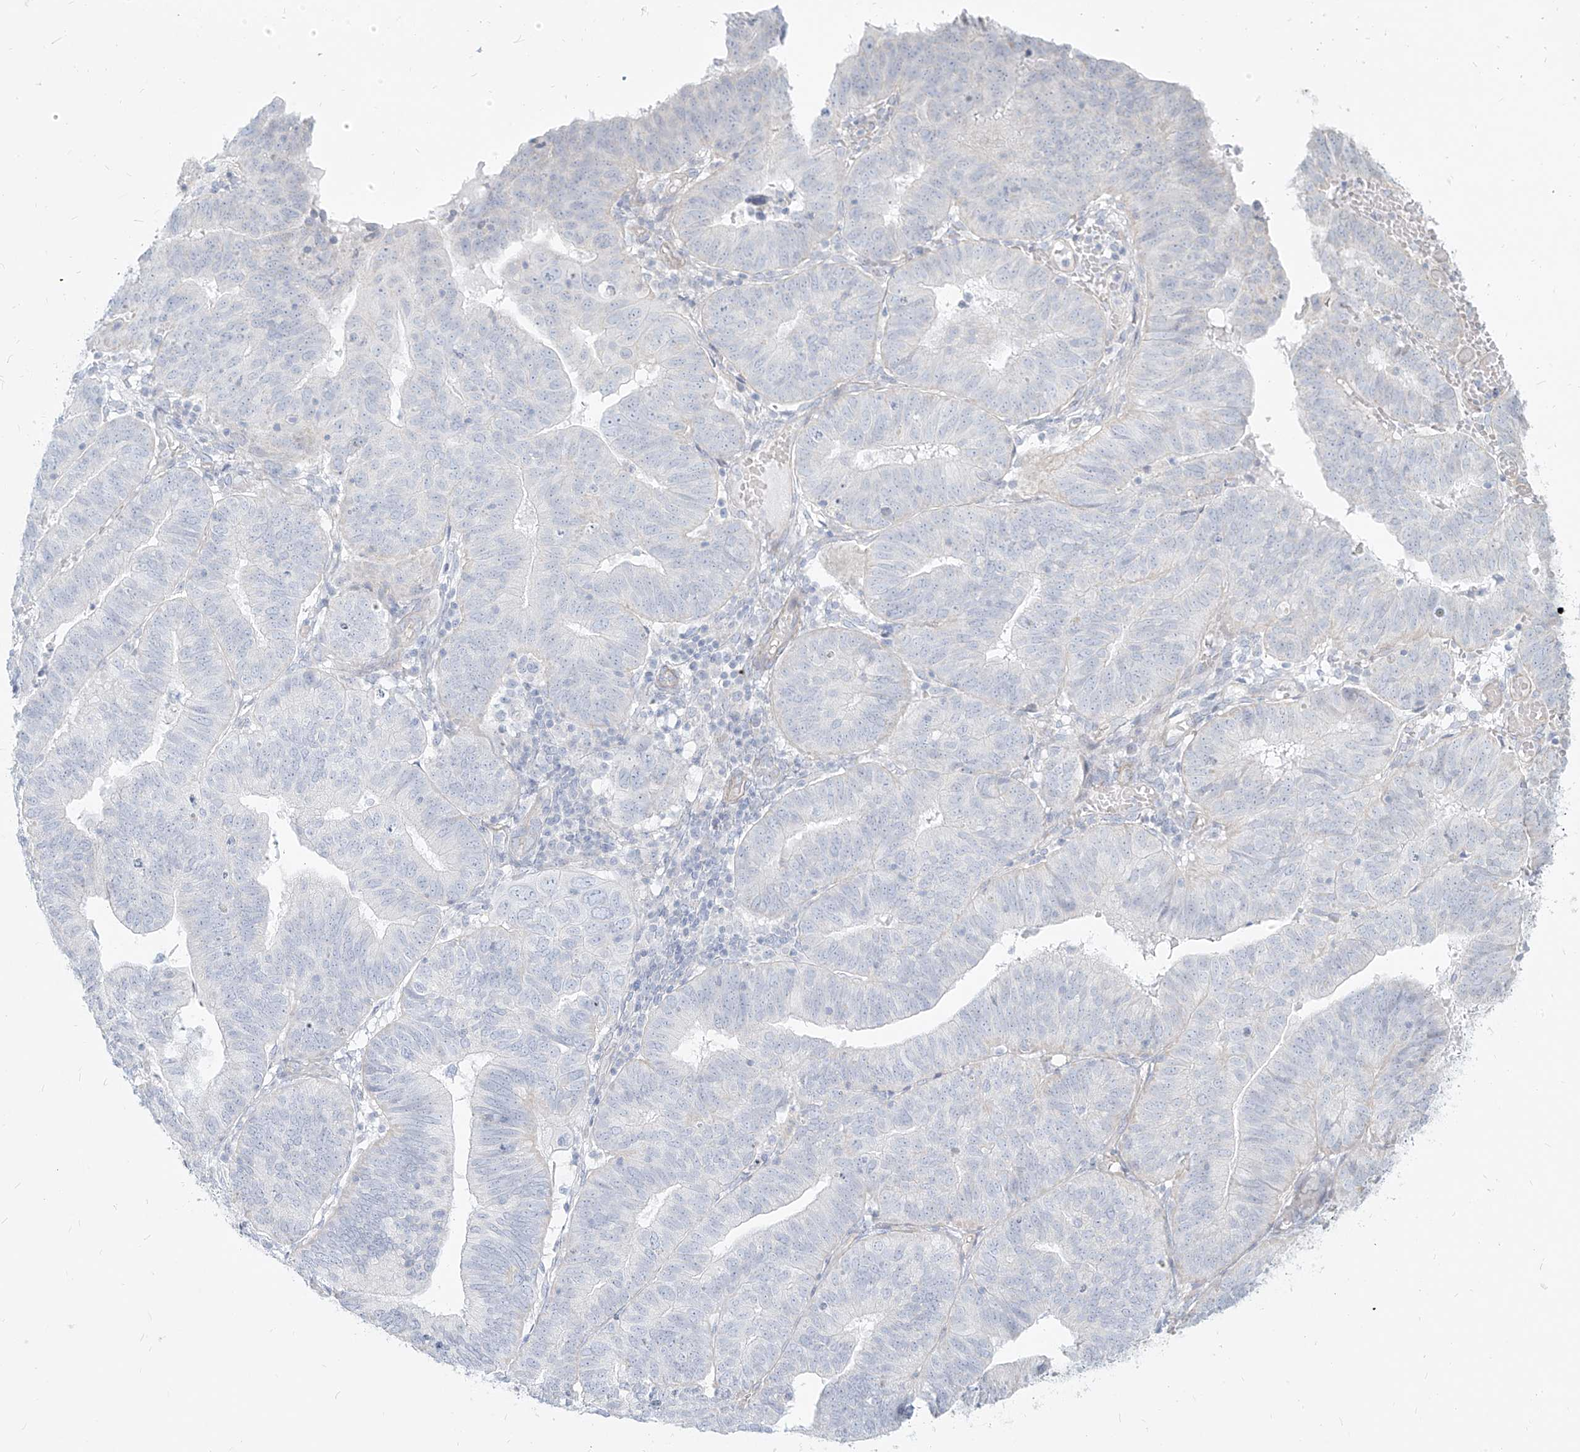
{"staining": {"intensity": "negative", "quantity": "none", "location": "none"}, "tissue": "endometrial cancer", "cell_type": "Tumor cells", "image_type": "cancer", "snomed": [{"axis": "morphology", "description": "Adenocarcinoma, NOS"}, {"axis": "topography", "description": "Uterus"}], "caption": "High magnification brightfield microscopy of adenocarcinoma (endometrial) stained with DAB (brown) and counterstained with hematoxylin (blue): tumor cells show no significant positivity.", "gene": "ITPKB", "patient": {"sex": "female", "age": 77}}